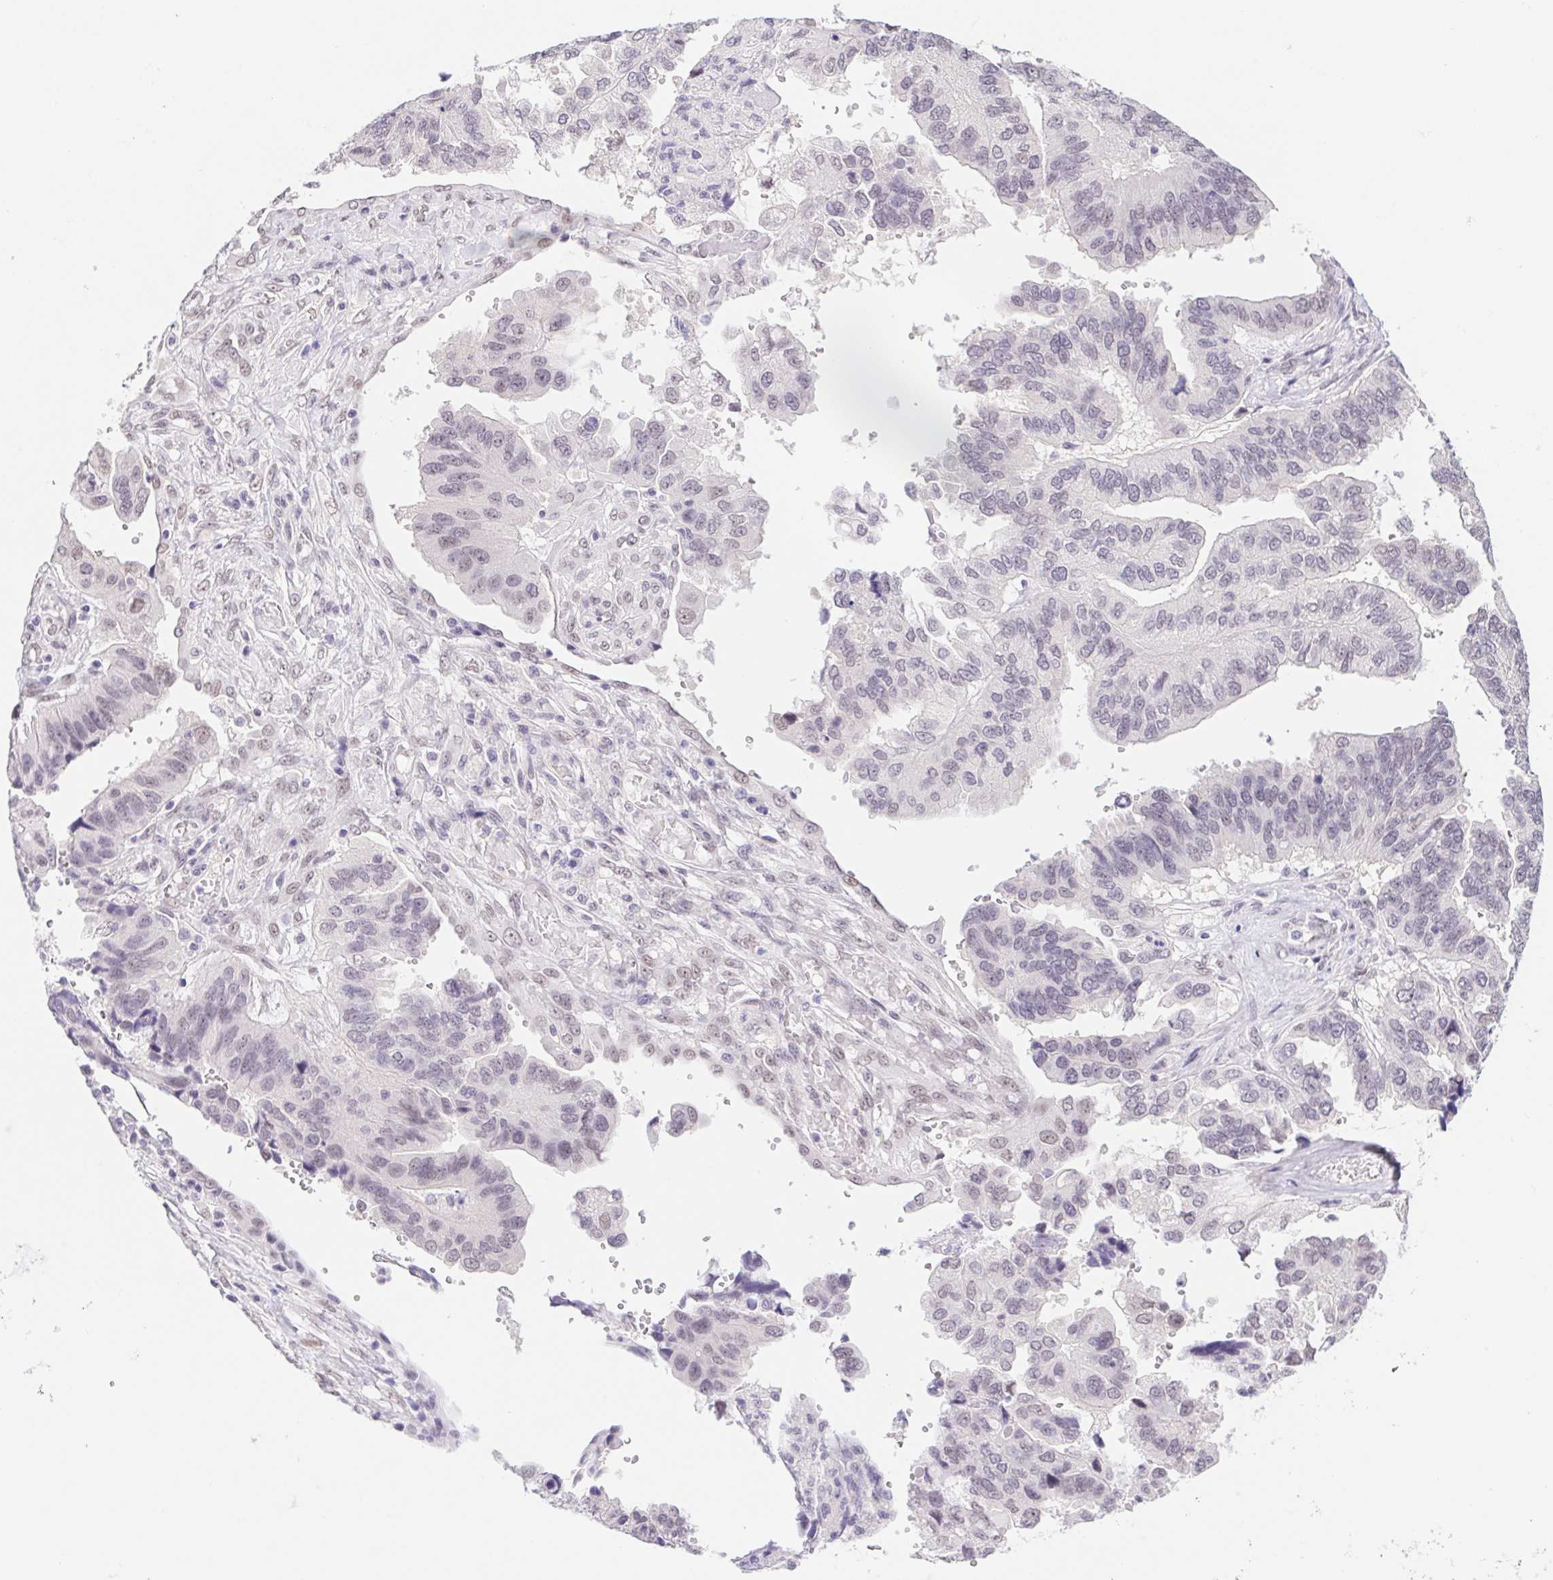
{"staining": {"intensity": "weak", "quantity": "<25%", "location": "nuclear"}, "tissue": "ovarian cancer", "cell_type": "Tumor cells", "image_type": "cancer", "snomed": [{"axis": "morphology", "description": "Cystadenocarcinoma, serous, NOS"}, {"axis": "topography", "description": "Ovary"}], "caption": "Histopathology image shows no protein expression in tumor cells of ovarian cancer tissue.", "gene": "CAND1", "patient": {"sex": "female", "age": 79}}